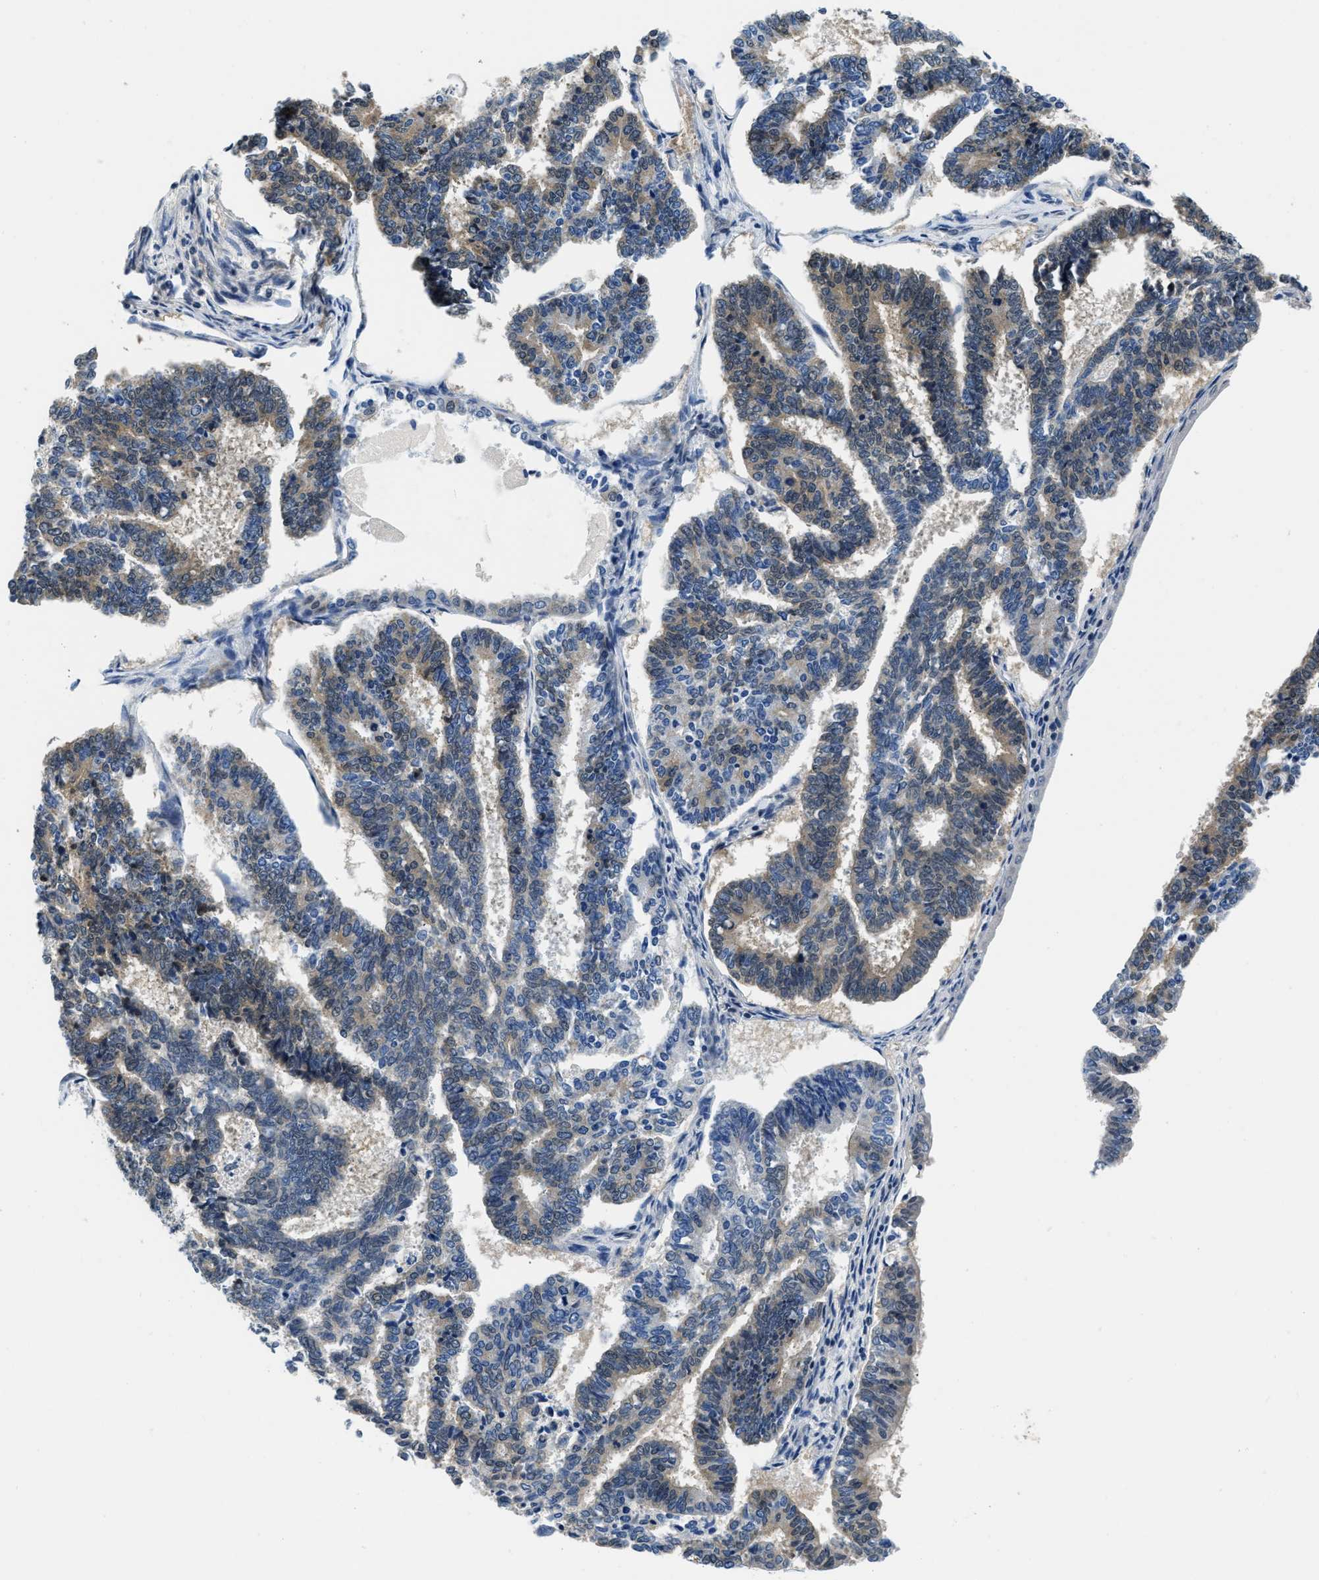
{"staining": {"intensity": "weak", "quantity": "25%-75%", "location": "cytoplasmic/membranous"}, "tissue": "endometrial cancer", "cell_type": "Tumor cells", "image_type": "cancer", "snomed": [{"axis": "morphology", "description": "Adenocarcinoma, NOS"}, {"axis": "topography", "description": "Endometrium"}], "caption": "A brown stain shows weak cytoplasmic/membranous positivity of a protein in endometrial adenocarcinoma tumor cells.", "gene": "SMAD4", "patient": {"sex": "female", "age": 70}}